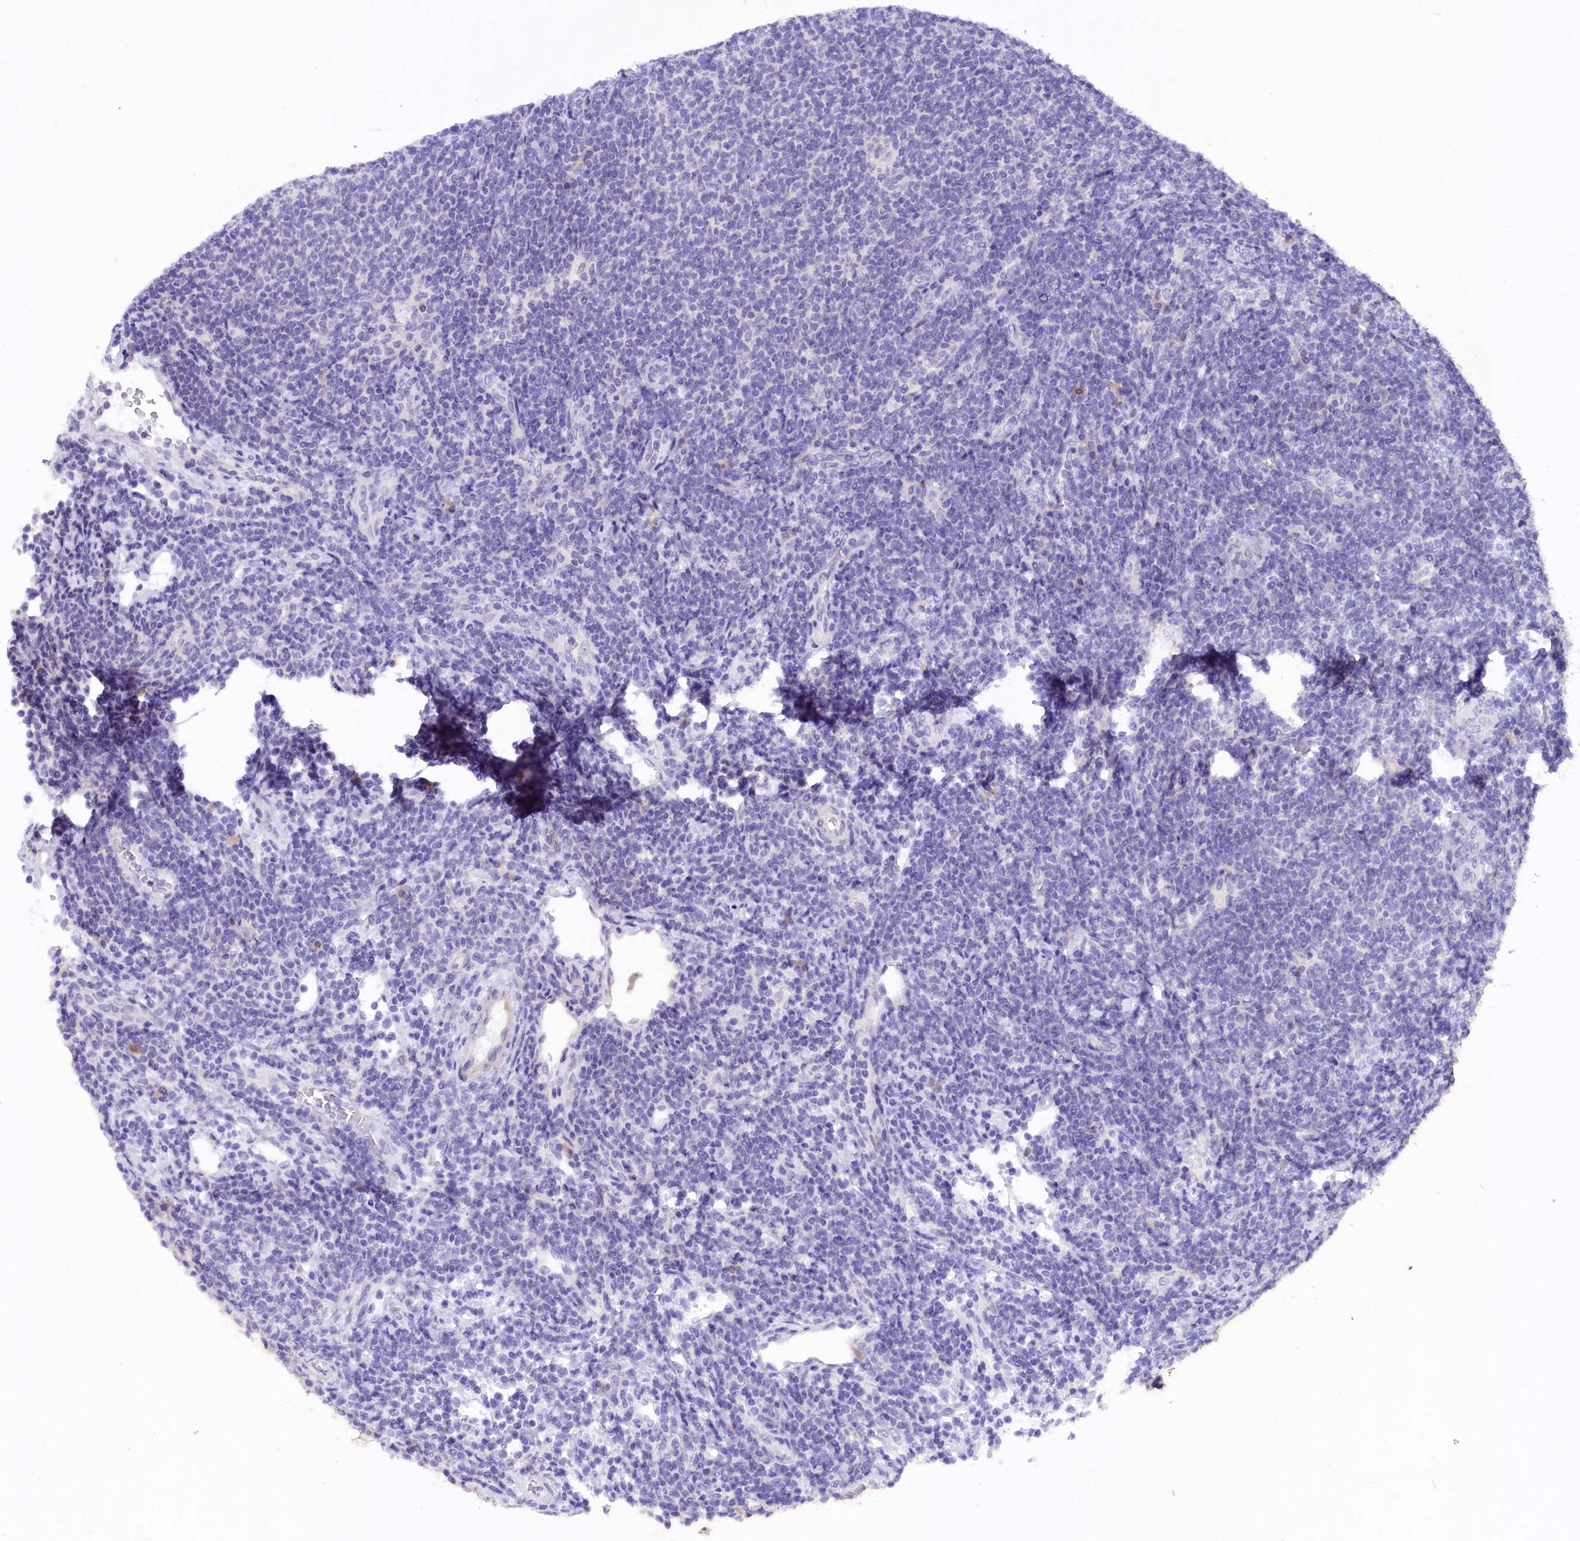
{"staining": {"intensity": "negative", "quantity": "none", "location": "none"}, "tissue": "lymphoma", "cell_type": "Tumor cells", "image_type": "cancer", "snomed": [{"axis": "morphology", "description": "Malignant lymphoma, non-Hodgkin's type, Low grade"}, {"axis": "topography", "description": "Lymph node"}], "caption": "This histopathology image is of malignant lymphoma, non-Hodgkin's type (low-grade) stained with immunohistochemistry to label a protein in brown with the nuclei are counter-stained blue. There is no staining in tumor cells.", "gene": "COL6A5", "patient": {"sex": "male", "age": 66}}